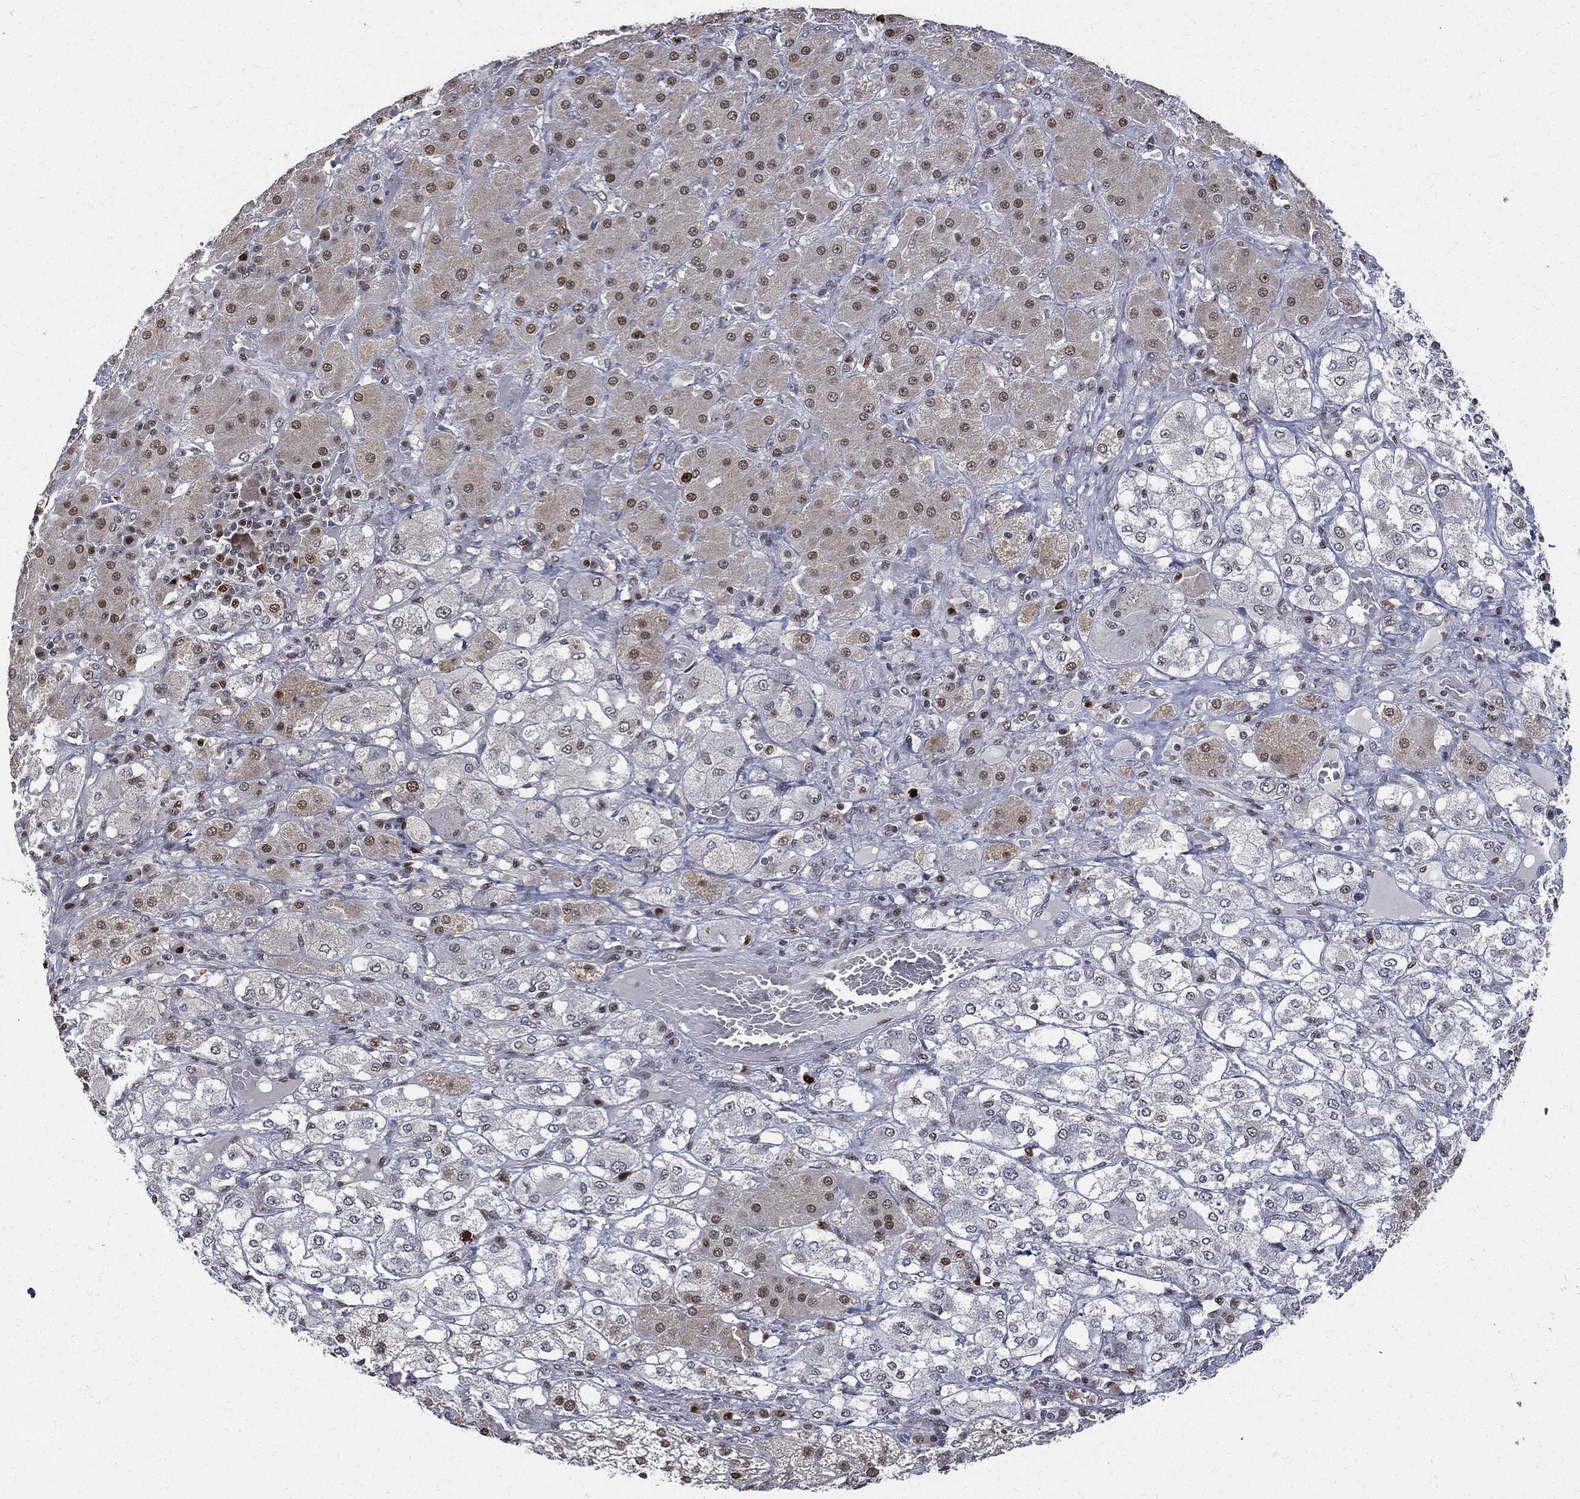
{"staining": {"intensity": "moderate", "quantity": ">75%", "location": "nuclear"}, "tissue": "adrenal gland", "cell_type": "Glandular cells", "image_type": "normal", "snomed": [{"axis": "morphology", "description": "Normal tissue, NOS"}, {"axis": "topography", "description": "Adrenal gland"}], "caption": "Immunohistochemistry staining of normal adrenal gland, which reveals medium levels of moderate nuclear expression in about >75% of glandular cells indicating moderate nuclear protein positivity. The staining was performed using DAB (3,3'-diaminobenzidine) (brown) for protein detection and nuclei were counterstained in hematoxylin (blue).", "gene": "PCNA", "patient": {"sex": "male", "age": 70}}